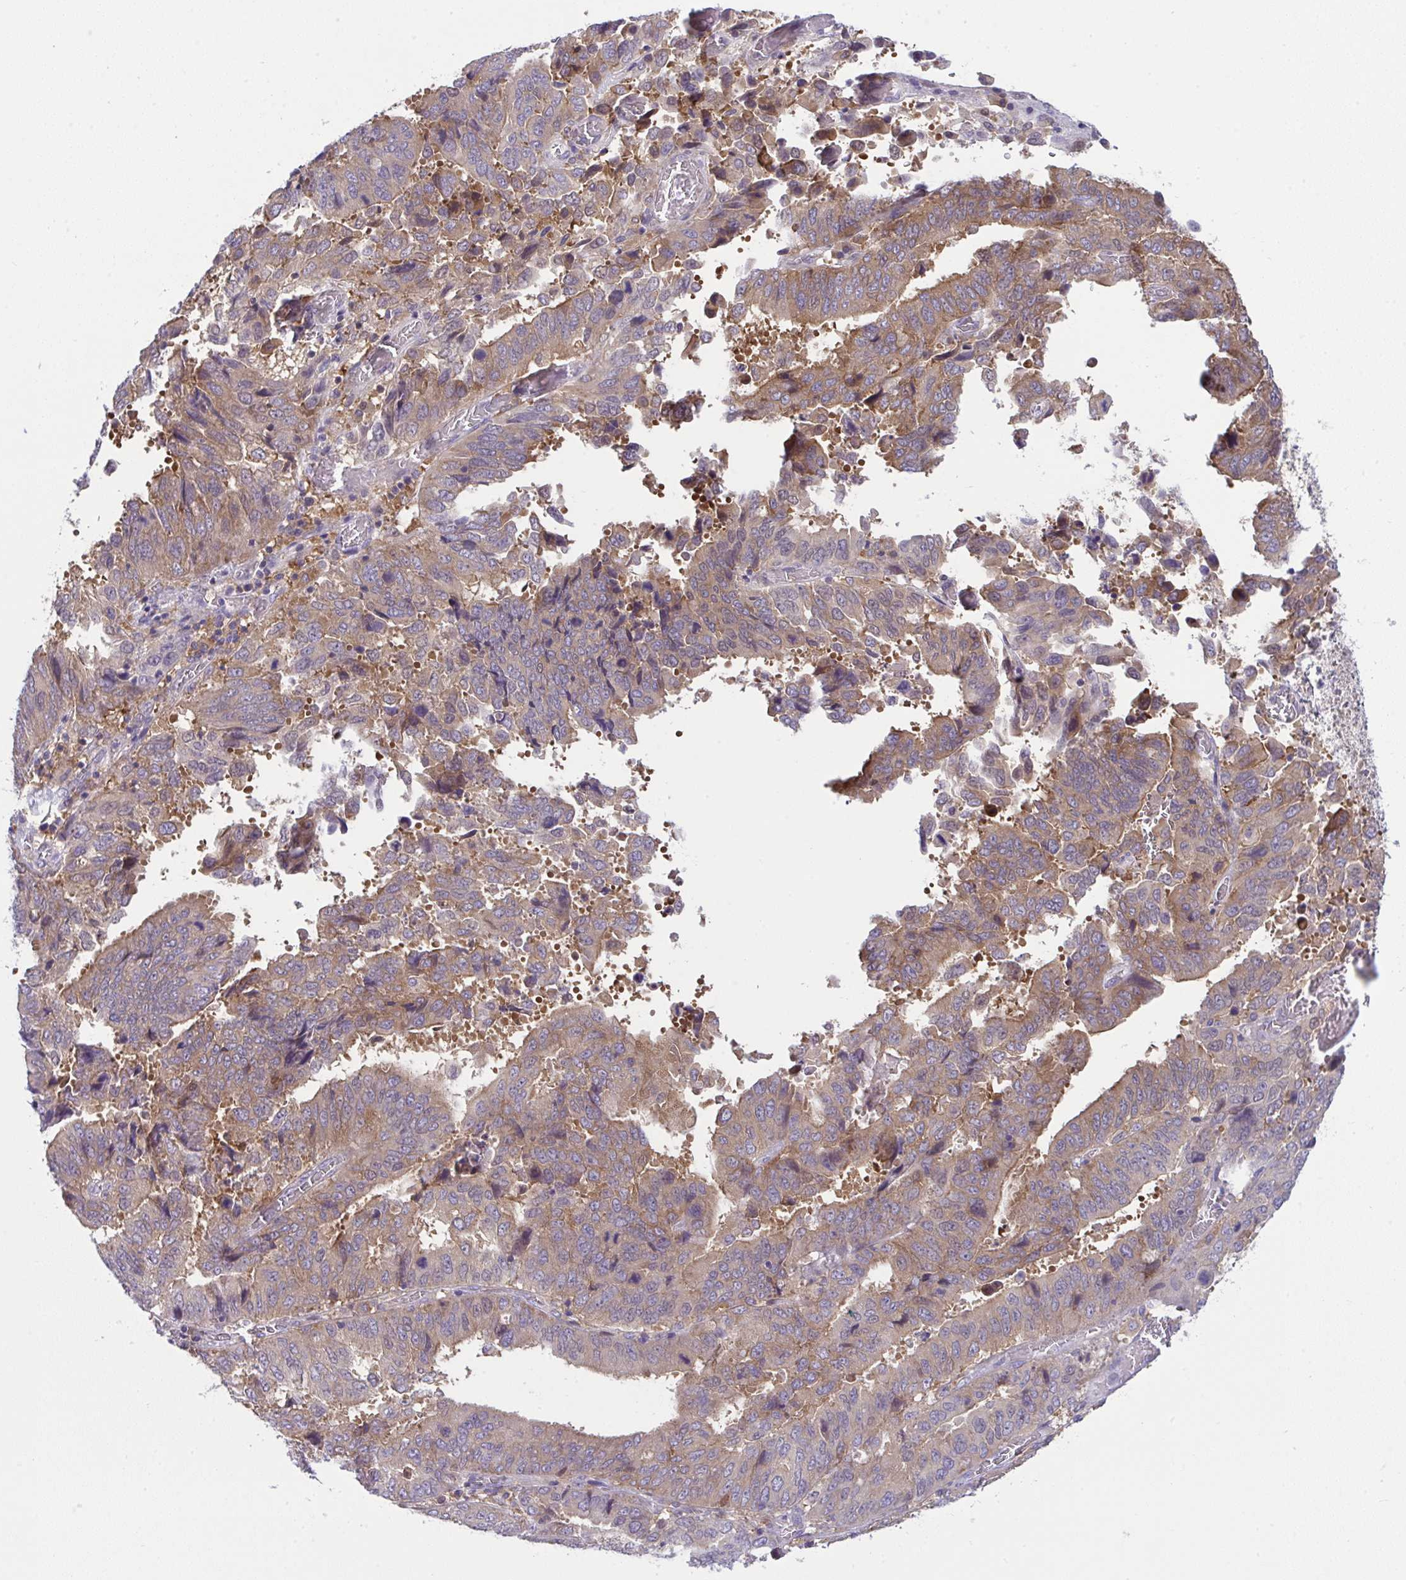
{"staining": {"intensity": "moderate", "quantity": "25%-75%", "location": "cytoplasmic/membranous"}, "tissue": "stomach cancer", "cell_type": "Tumor cells", "image_type": "cancer", "snomed": [{"axis": "morphology", "description": "Adenocarcinoma, NOS"}, {"axis": "topography", "description": "Stomach, upper"}], "caption": "Protein expression by IHC shows moderate cytoplasmic/membranous expression in approximately 25%-75% of tumor cells in stomach cancer. Nuclei are stained in blue.", "gene": "ALDH16A1", "patient": {"sex": "male", "age": 74}}